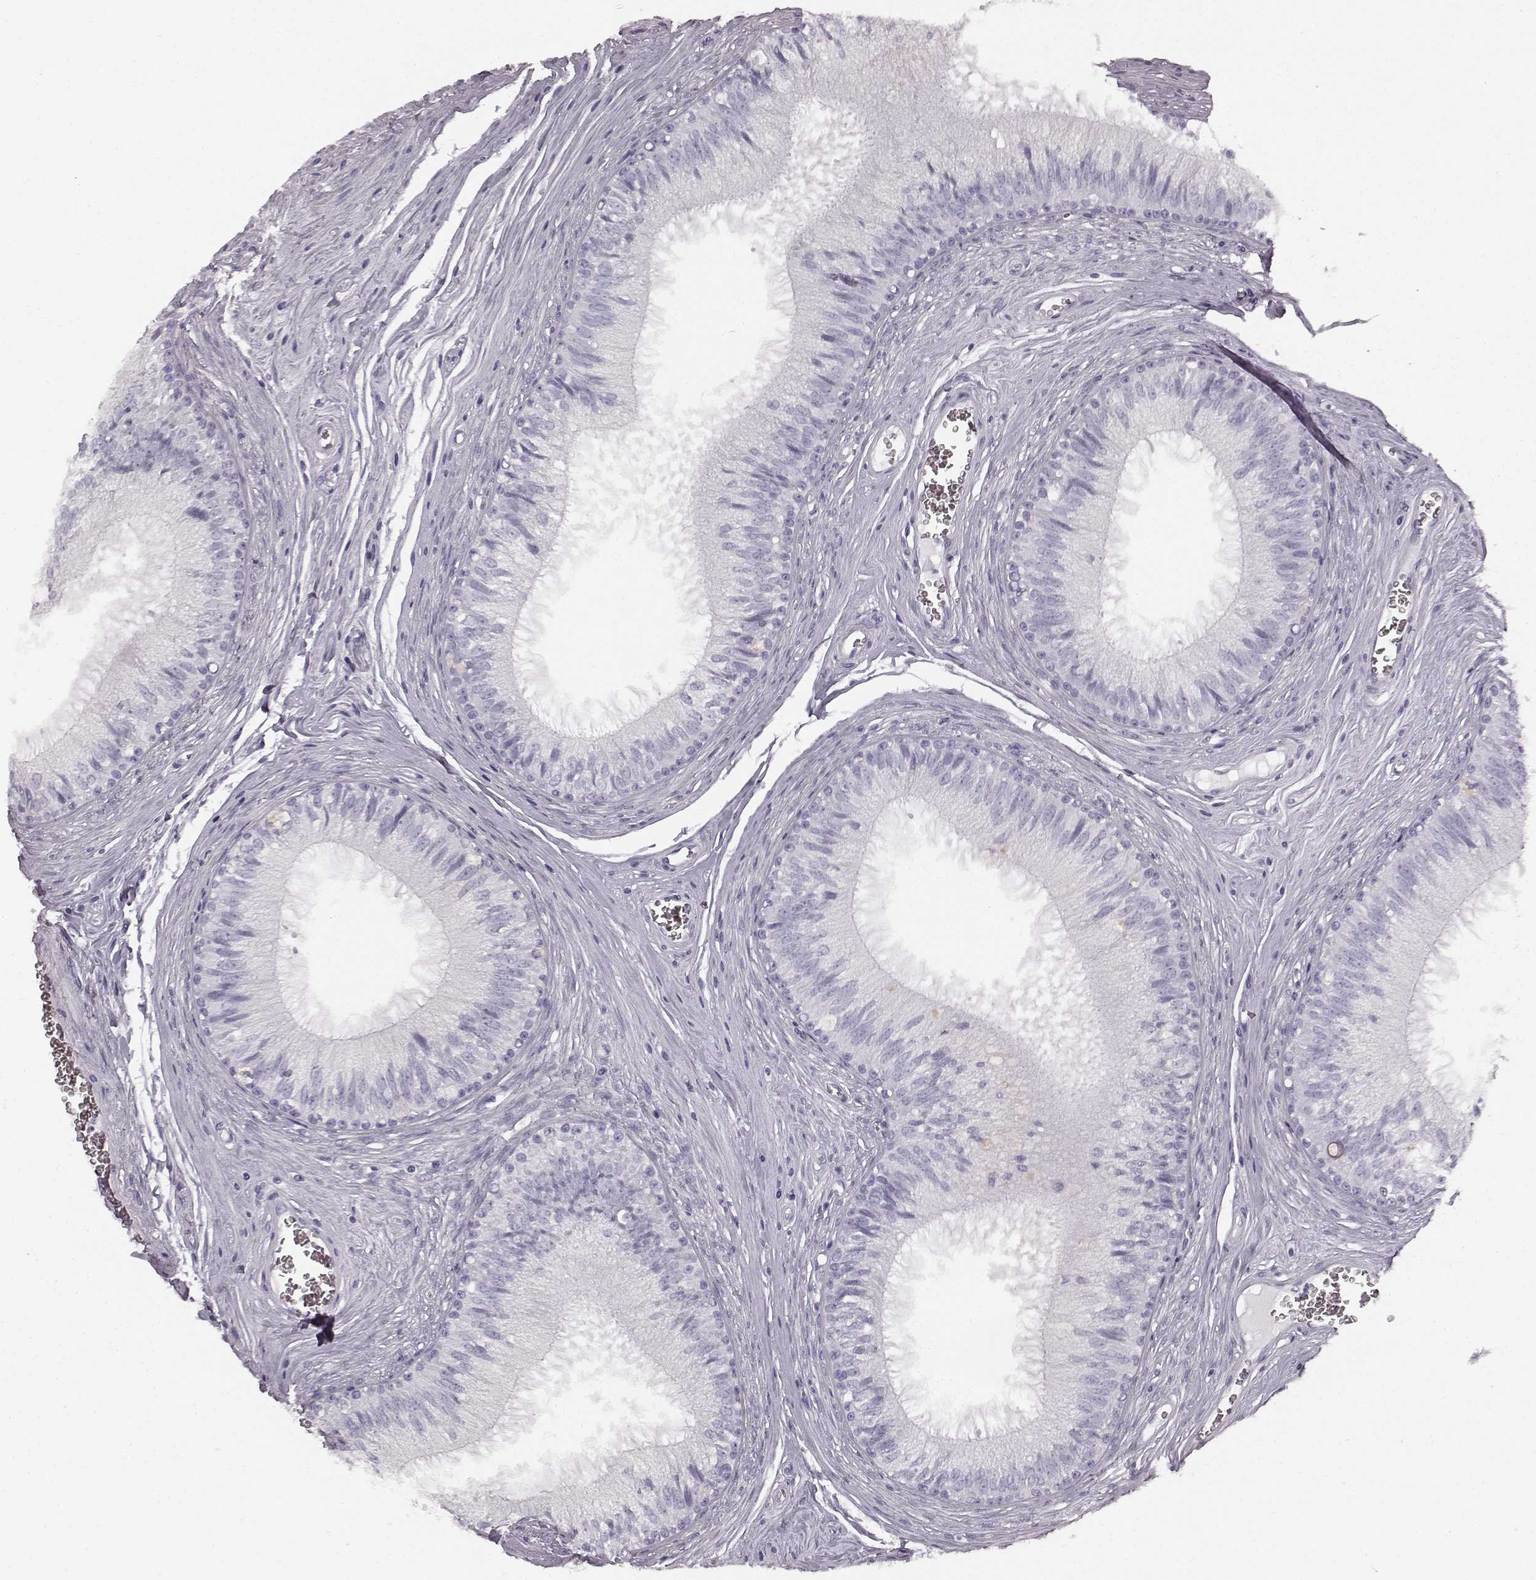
{"staining": {"intensity": "negative", "quantity": "none", "location": "none"}, "tissue": "epididymis", "cell_type": "Glandular cells", "image_type": "normal", "snomed": [{"axis": "morphology", "description": "Normal tissue, NOS"}, {"axis": "topography", "description": "Epididymis"}], "caption": "The immunohistochemistry (IHC) histopathology image has no significant positivity in glandular cells of epididymis. Brightfield microscopy of IHC stained with DAB (3,3'-diaminobenzidine) (brown) and hematoxylin (blue), captured at high magnification.", "gene": "TMPRSS15", "patient": {"sex": "male", "age": 37}}